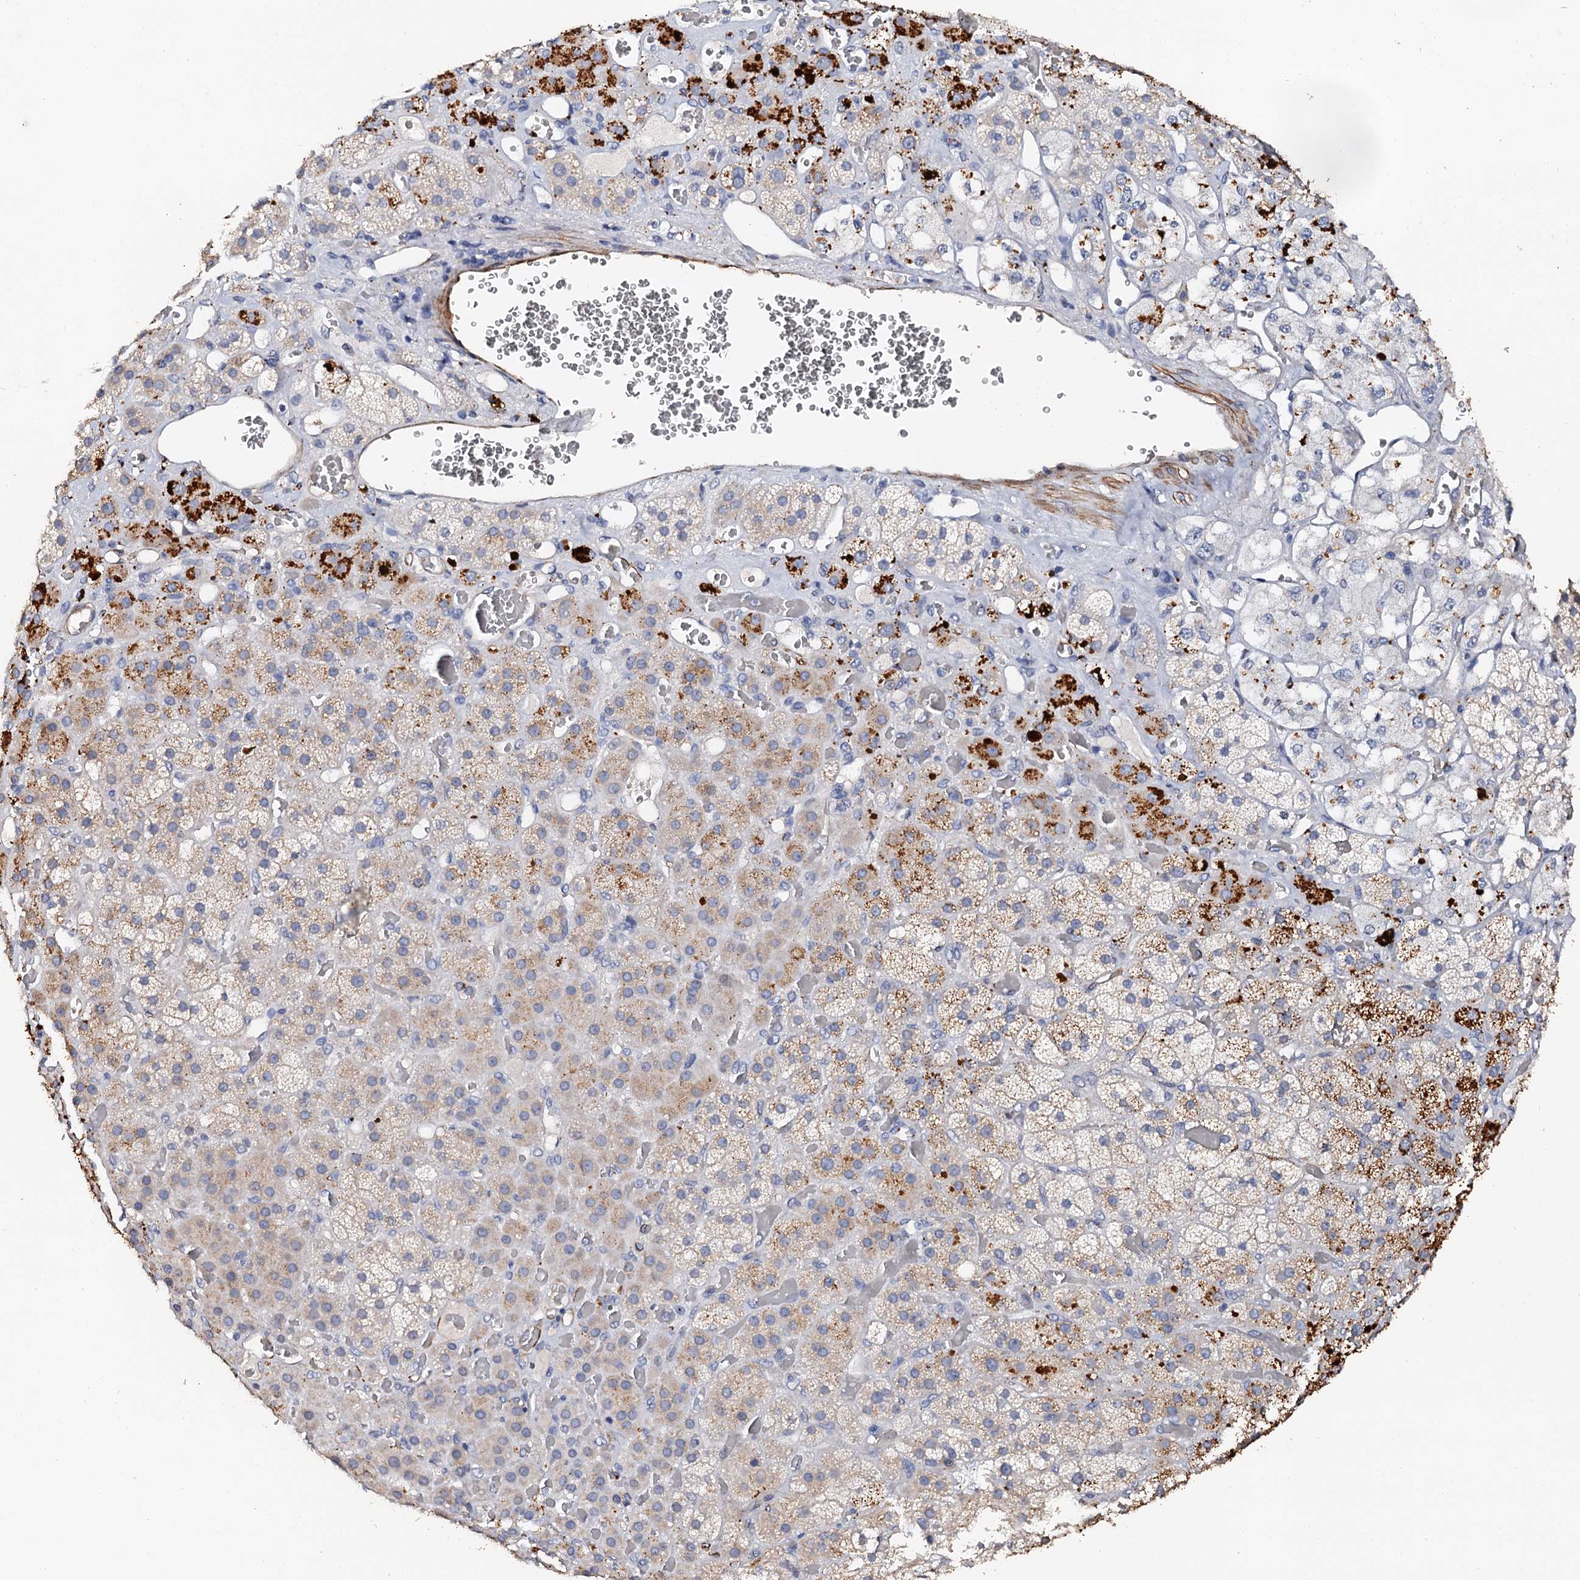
{"staining": {"intensity": "moderate", "quantity": "<25%", "location": "cytoplasmic/membranous"}, "tissue": "adrenal gland", "cell_type": "Glandular cells", "image_type": "normal", "snomed": [{"axis": "morphology", "description": "Normal tissue, NOS"}, {"axis": "topography", "description": "Adrenal gland"}], "caption": "Unremarkable adrenal gland displays moderate cytoplasmic/membranous staining in approximately <25% of glandular cells, visualized by immunohistochemistry. The staining is performed using DAB brown chromogen to label protein expression. The nuclei are counter-stained blue using hematoxylin.", "gene": "VPS36", "patient": {"sex": "male", "age": 57}}